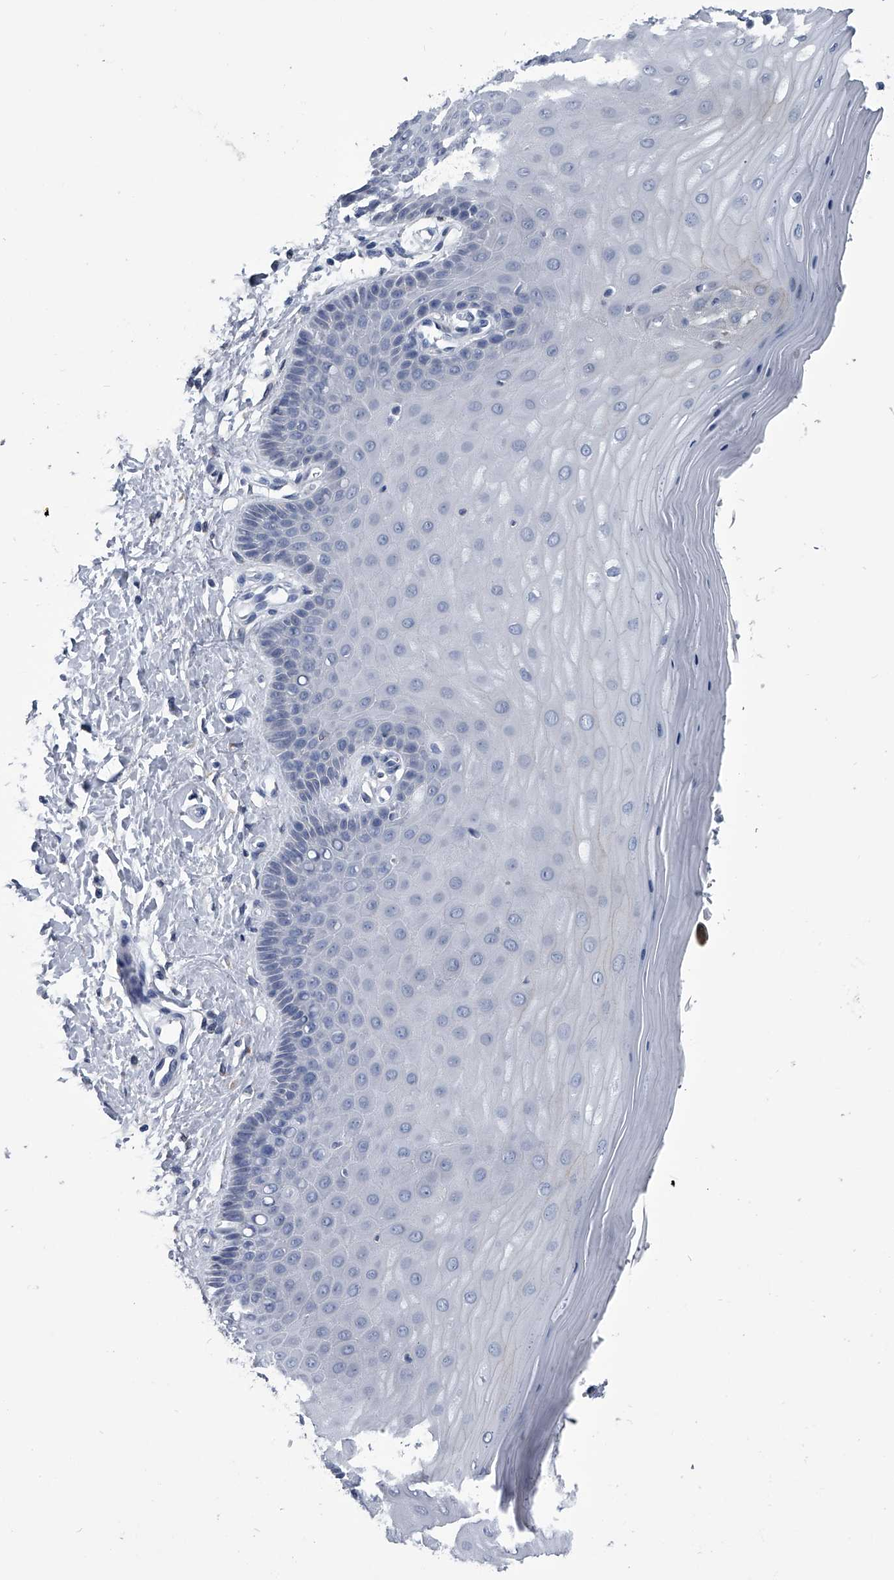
{"staining": {"intensity": "weak", "quantity": "25%-75%", "location": "cytoplasmic/membranous"}, "tissue": "cervix", "cell_type": "Glandular cells", "image_type": "normal", "snomed": [{"axis": "morphology", "description": "Normal tissue, NOS"}, {"axis": "topography", "description": "Cervix"}], "caption": "Protein staining of unremarkable cervix exhibits weak cytoplasmic/membranous positivity in about 25%-75% of glandular cells.", "gene": "PDXK", "patient": {"sex": "female", "age": 55}}